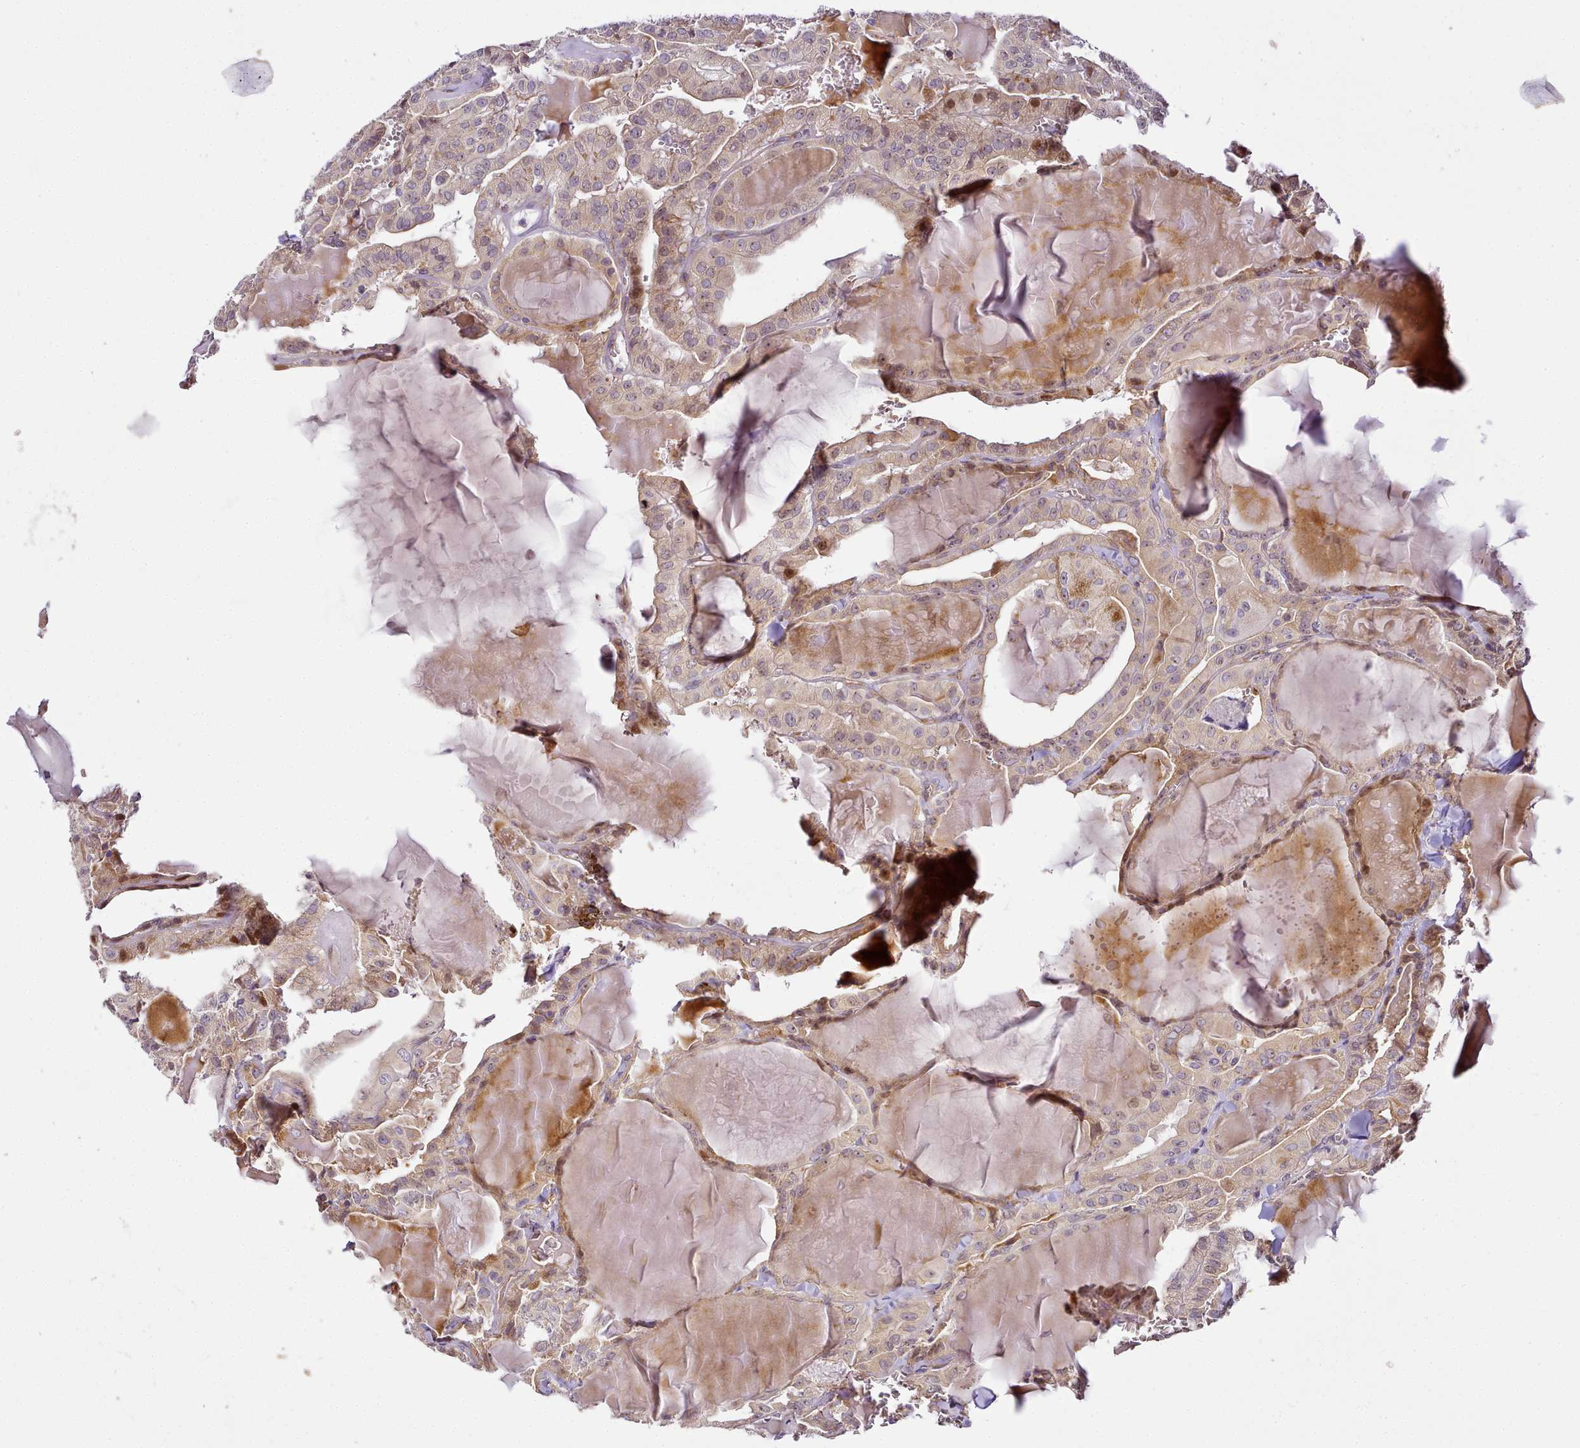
{"staining": {"intensity": "moderate", "quantity": "<25%", "location": "cytoplasmic/membranous,nuclear"}, "tissue": "thyroid cancer", "cell_type": "Tumor cells", "image_type": "cancer", "snomed": [{"axis": "morphology", "description": "Papillary adenocarcinoma, NOS"}, {"axis": "topography", "description": "Thyroid gland"}], "caption": "Brown immunohistochemical staining in thyroid cancer (papillary adenocarcinoma) shows moderate cytoplasmic/membranous and nuclear staining in about <25% of tumor cells.", "gene": "NBPF1", "patient": {"sex": "male", "age": 52}}